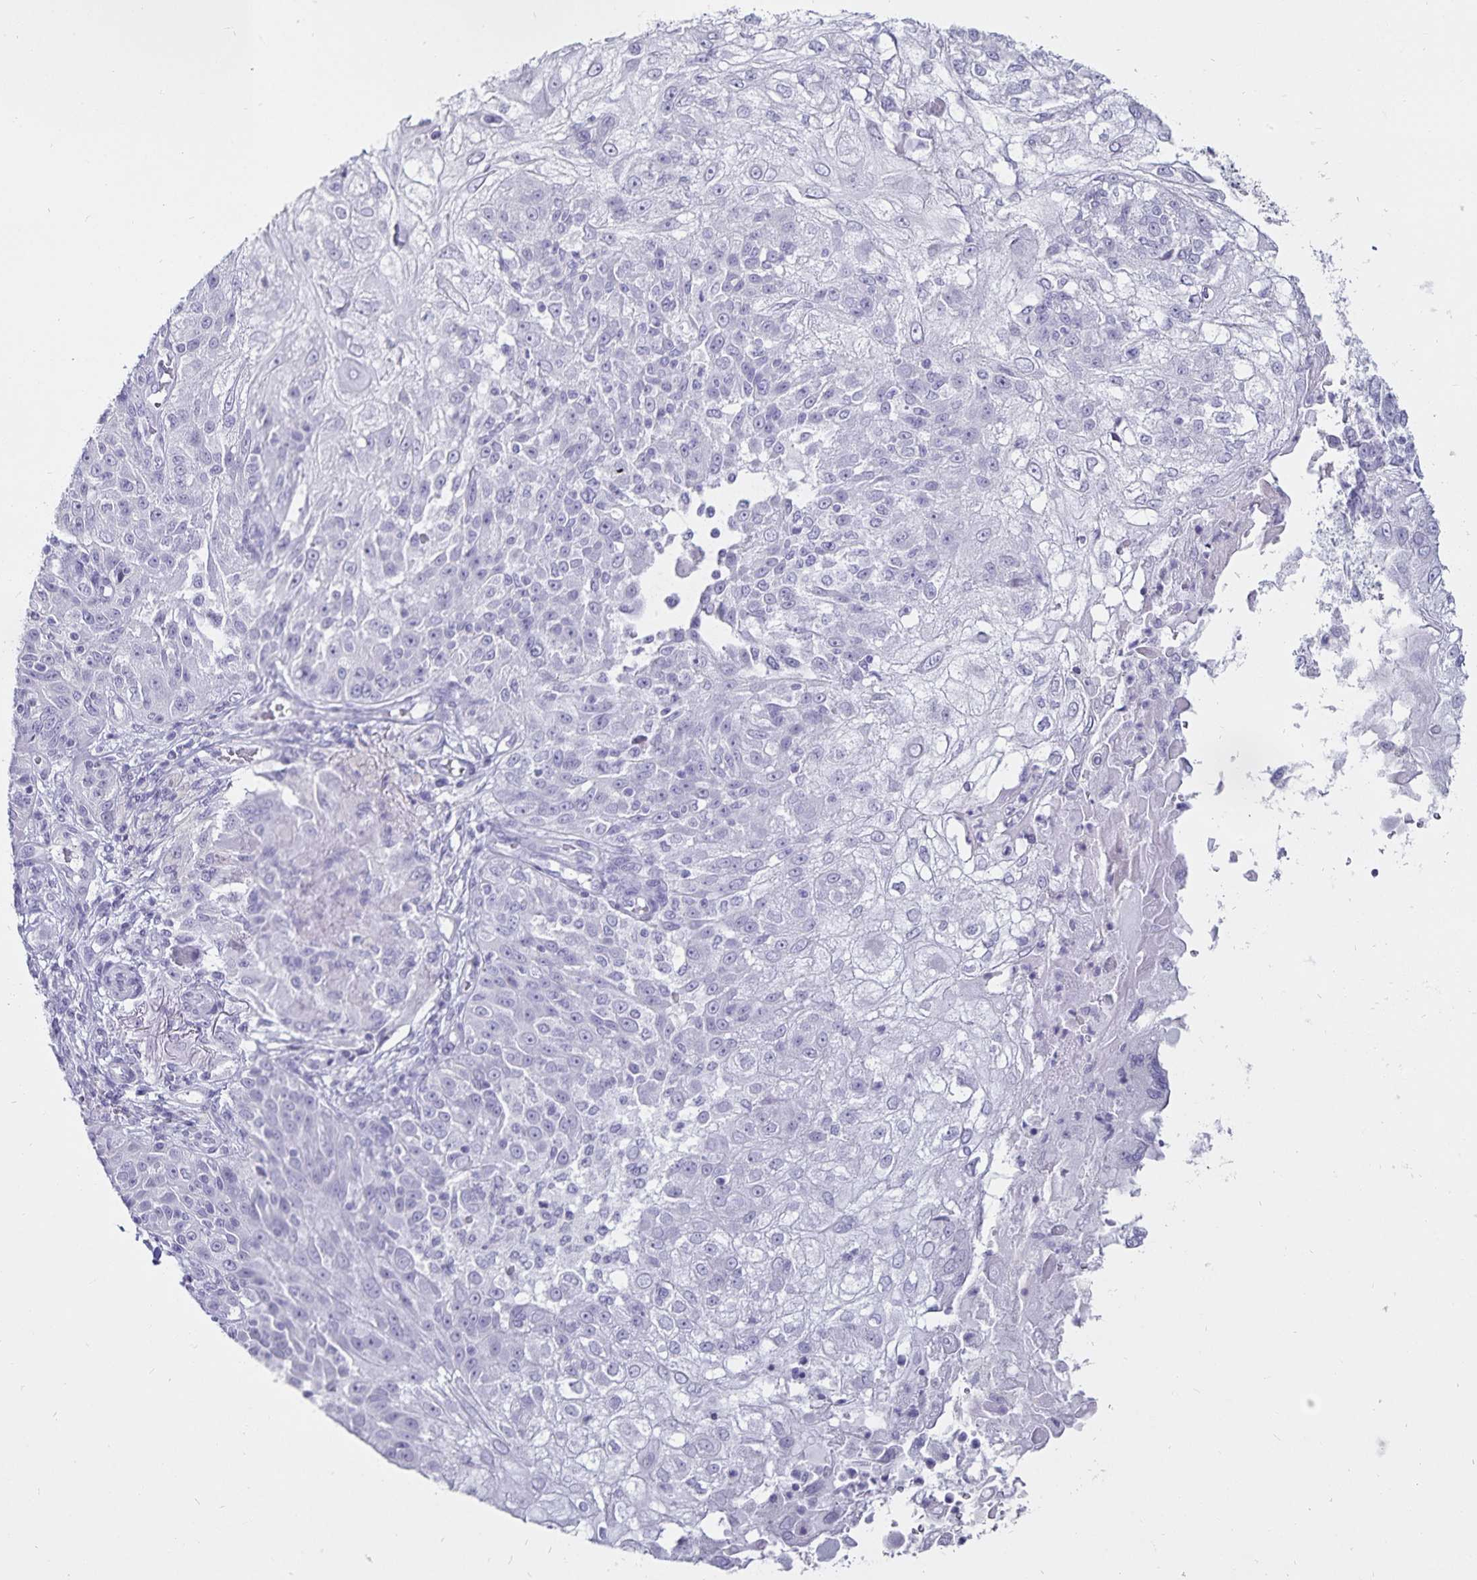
{"staining": {"intensity": "negative", "quantity": "none", "location": "none"}, "tissue": "skin cancer", "cell_type": "Tumor cells", "image_type": "cancer", "snomed": [{"axis": "morphology", "description": "Normal tissue, NOS"}, {"axis": "morphology", "description": "Squamous cell carcinoma, NOS"}, {"axis": "topography", "description": "Skin"}], "caption": "Tumor cells are negative for protein expression in human skin cancer (squamous cell carcinoma).", "gene": "DEFA6", "patient": {"sex": "female", "age": 83}}